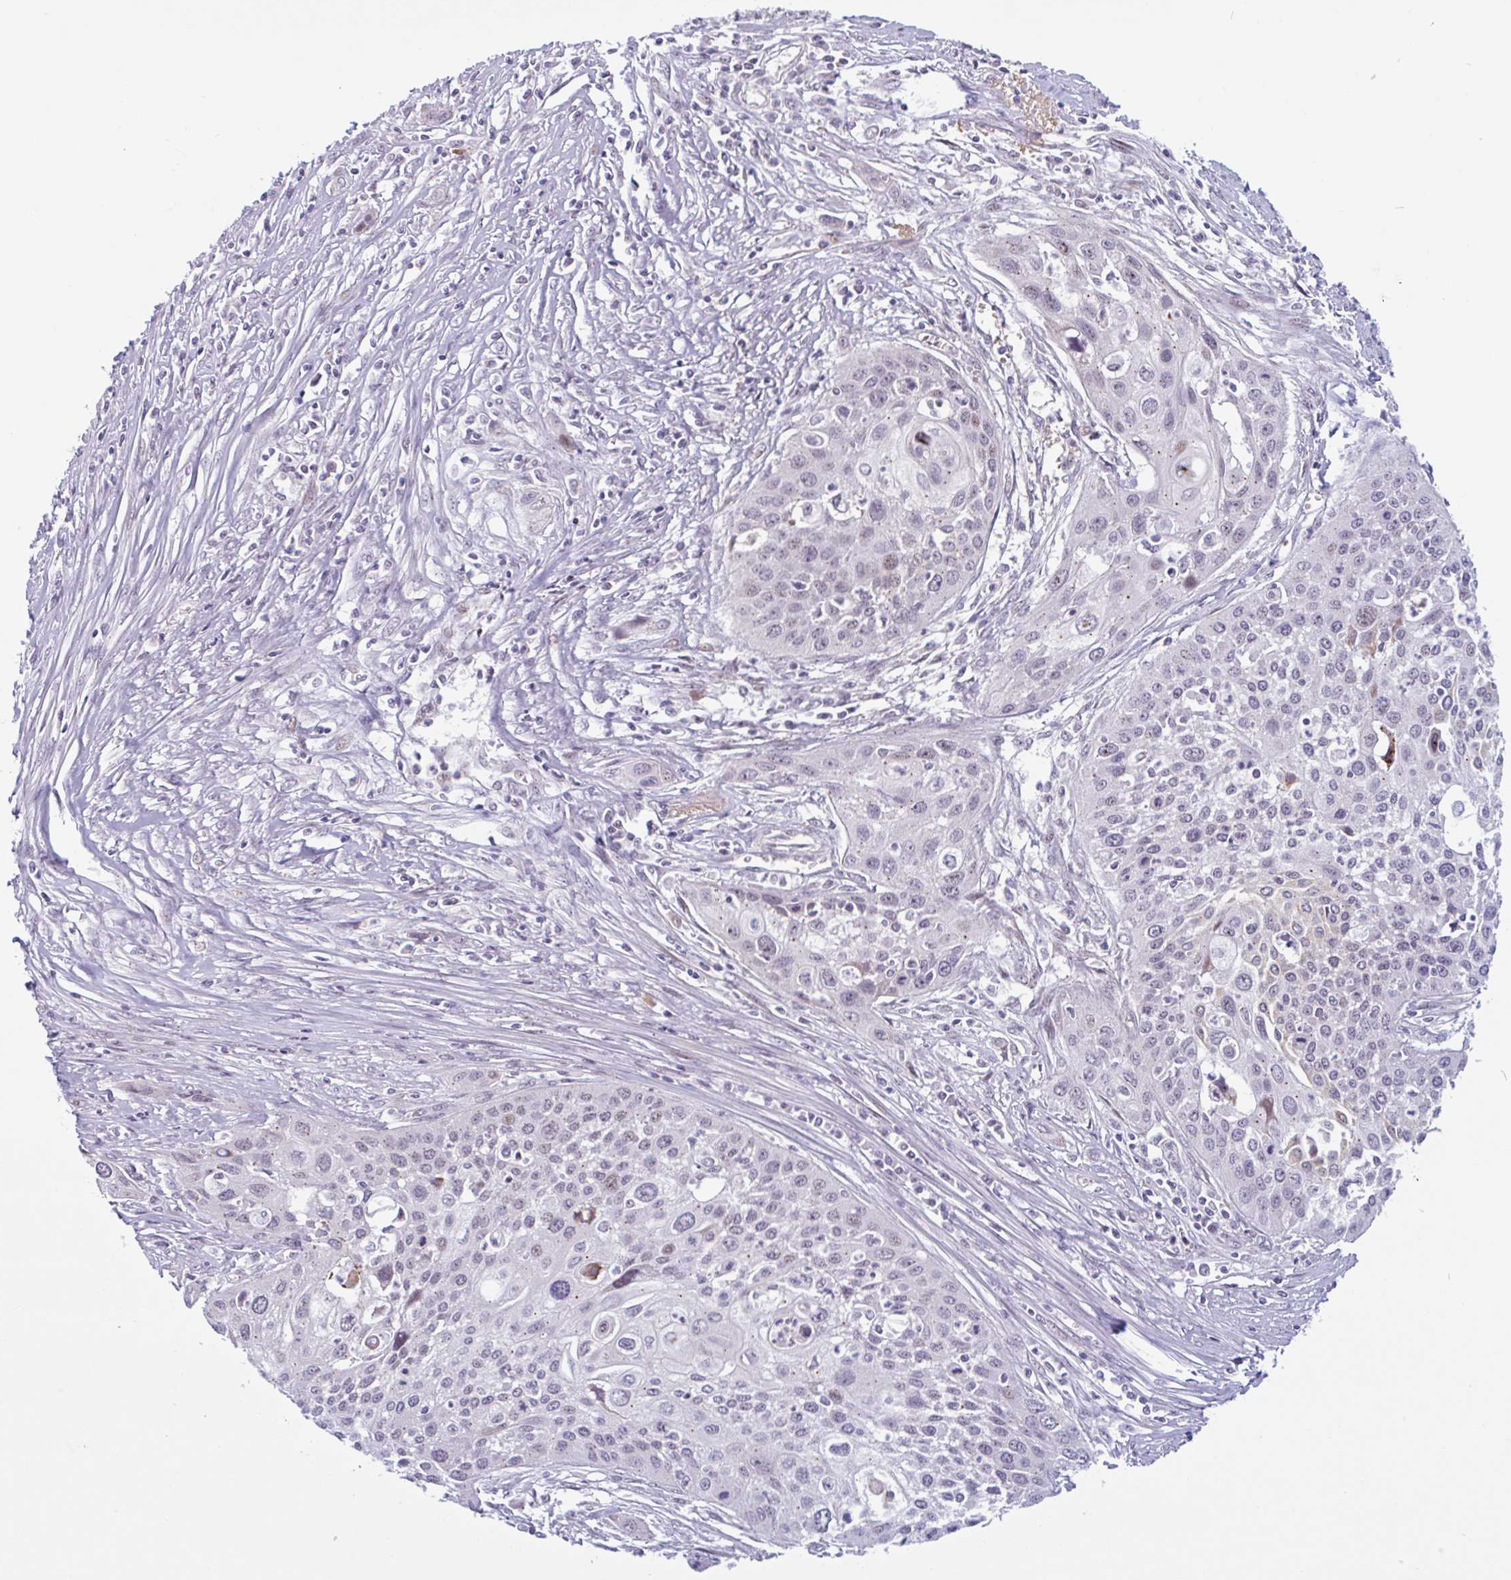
{"staining": {"intensity": "weak", "quantity": "25%-75%", "location": "nuclear"}, "tissue": "cervical cancer", "cell_type": "Tumor cells", "image_type": "cancer", "snomed": [{"axis": "morphology", "description": "Squamous cell carcinoma, NOS"}, {"axis": "topography", "description": "Cervix"}], "caption": "High-power microscopy captured an IHC histopathology image of squamous cell carcinoma (cervical), revealing weak nuclear positivity in approximately 25%-75% of tumor cells.", "gene": "TMEM119", "patient": {"sex": "female", "age": 34}}